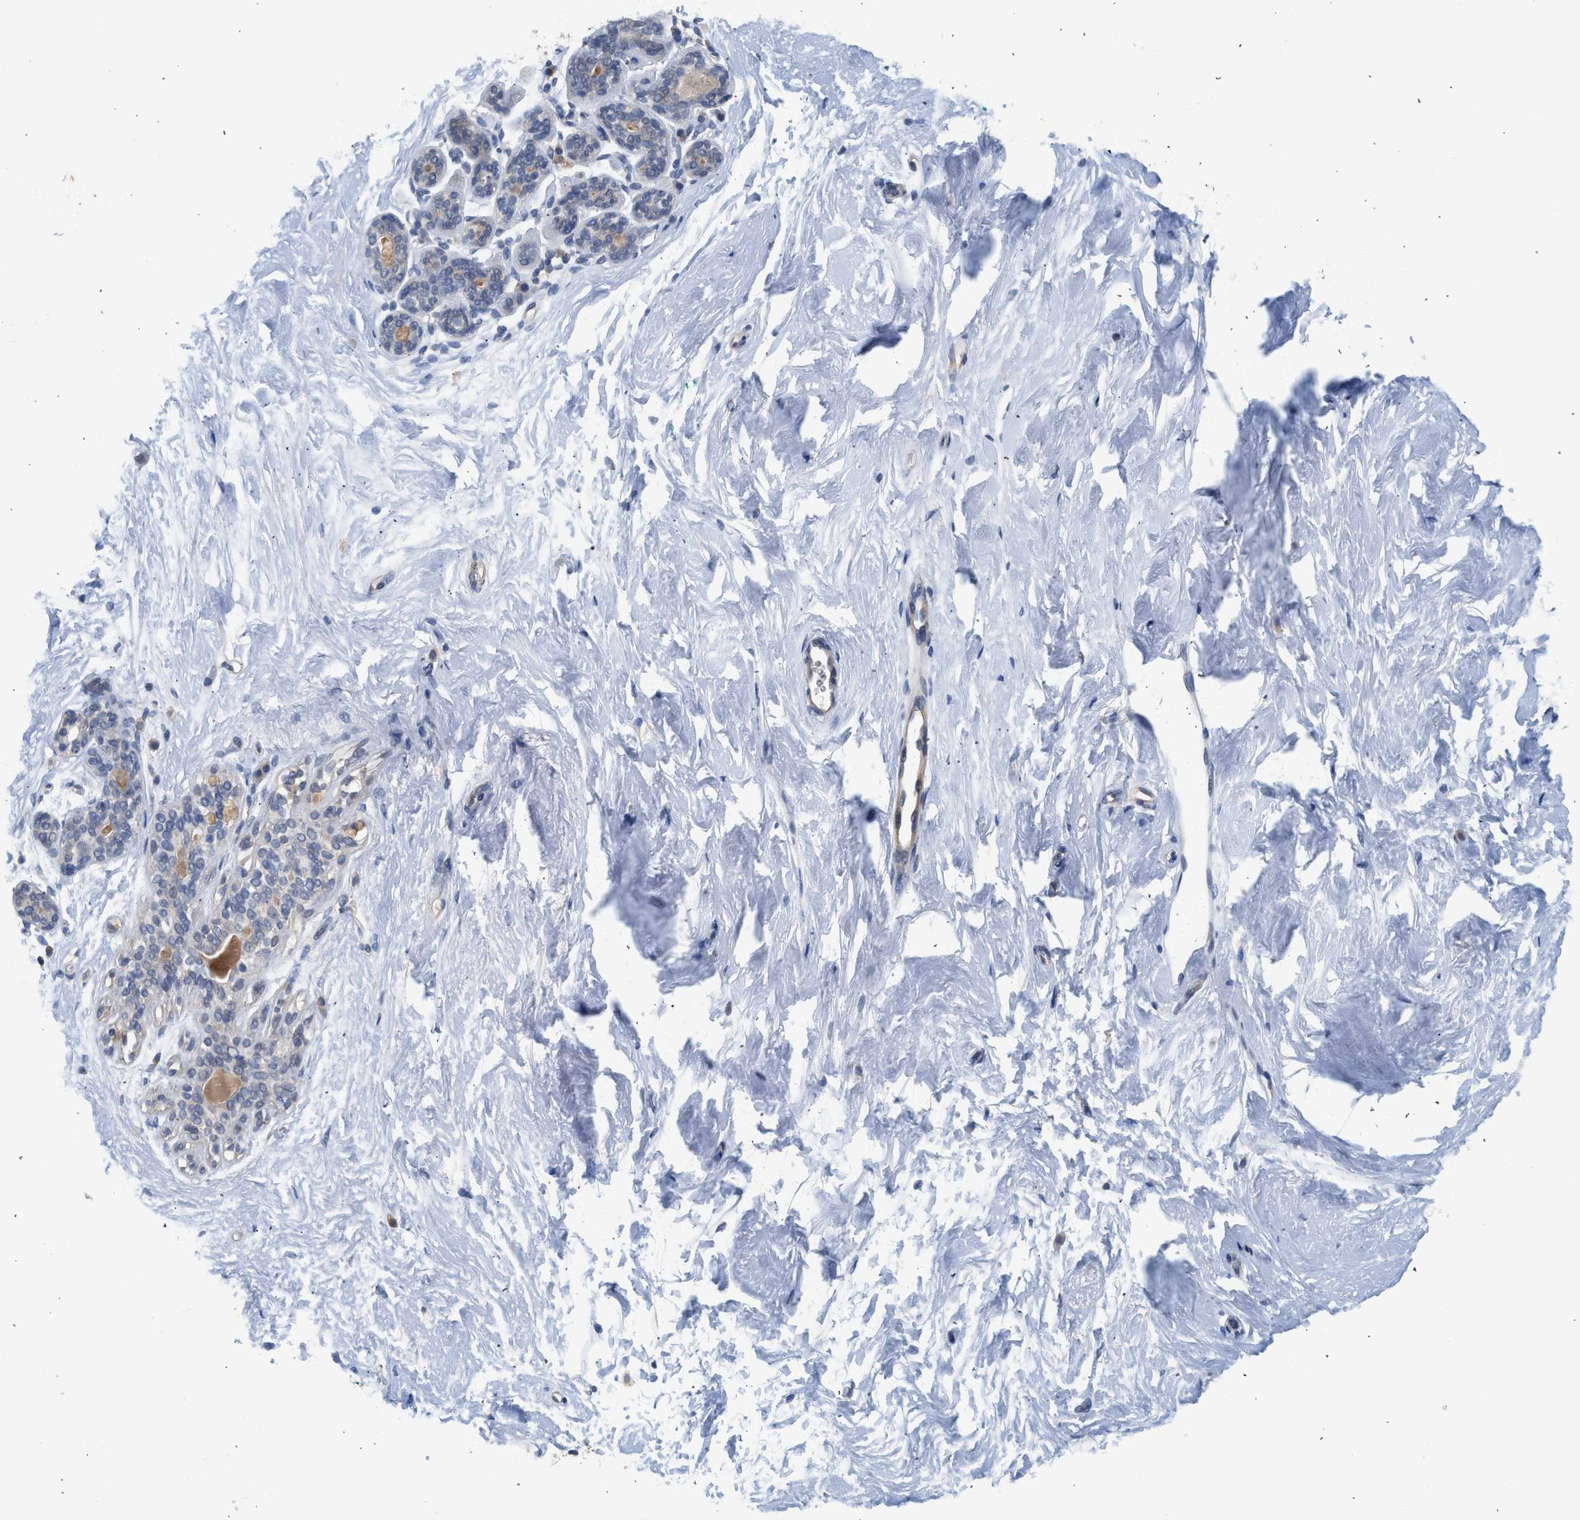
{"staining": {"intensity": "negative", "quantity": "none", "location": "none"}, "tissue": "breast", "cell_type": "Adipocytes", "image_type": "normal", "snomed": [{"axis": "morphology", "description": "Normal tissue, NOS"}, {"axis": "topography", "description": "Breast"}], "caption": "Immunohistochemistry histopathology image of unremarkable breast stained for a protein (brown), which displays no positivity in adipocytes.", "gene": "CSF3R", "patient": {"sex": "female", "age": 52}}